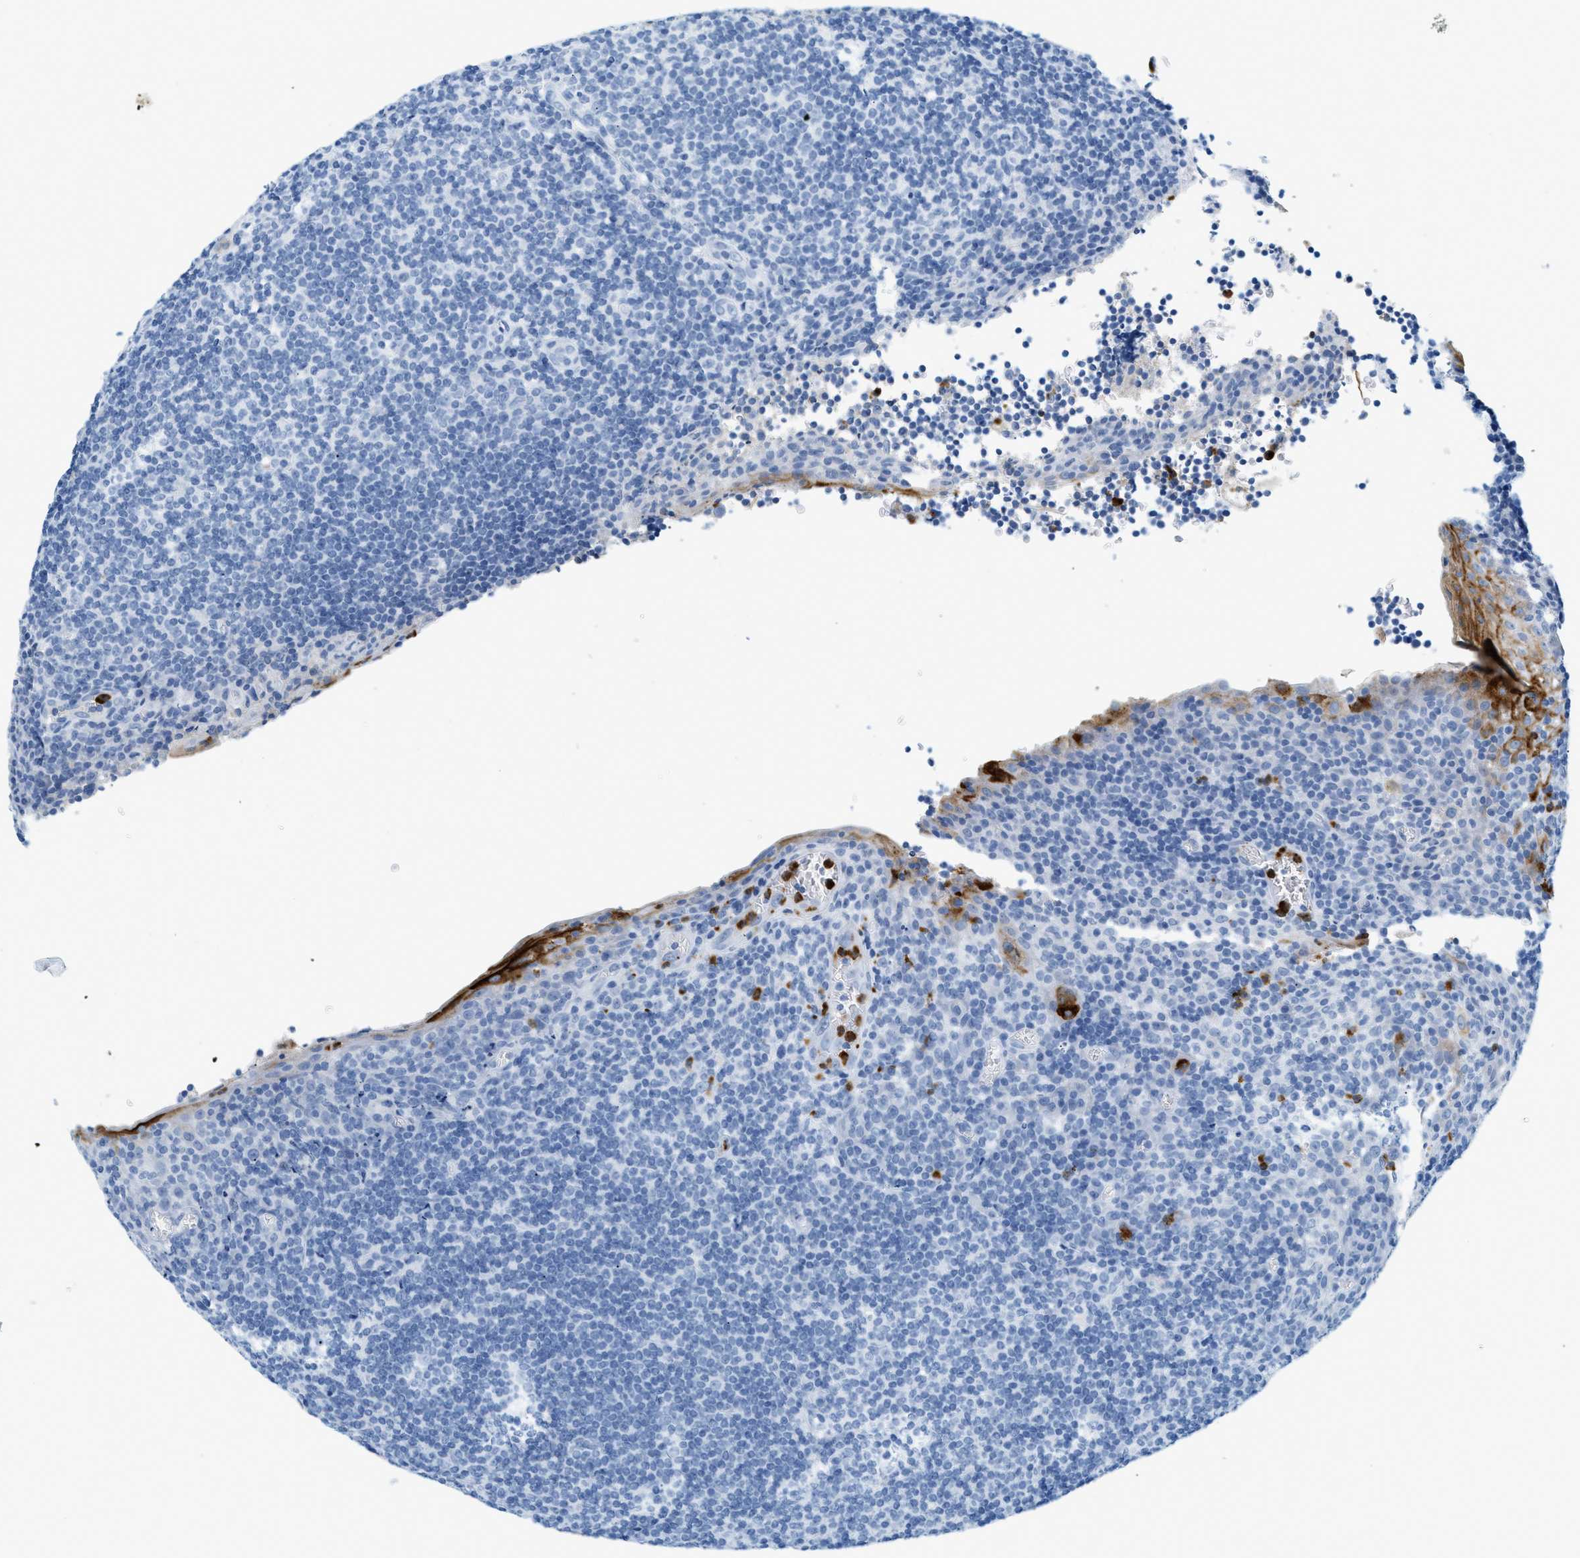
{"staining": {"intensity": "negative", "quantity": "none", "location": "none"}, "tissue": "tonsil", "cell_type": "Germinal center cells", "image_type": "normal", "snomed": [{"axis": "morphology", "description": "Normal tissue, NOS"}, {"axis": "topography", "description": "Tonsil"}], "caption": "Tonsil stained for a protein using IHC demonstrates no positivity germinal center cells.", "gene": "LCN2", "patient": {"sex": "male", "age": 37}}